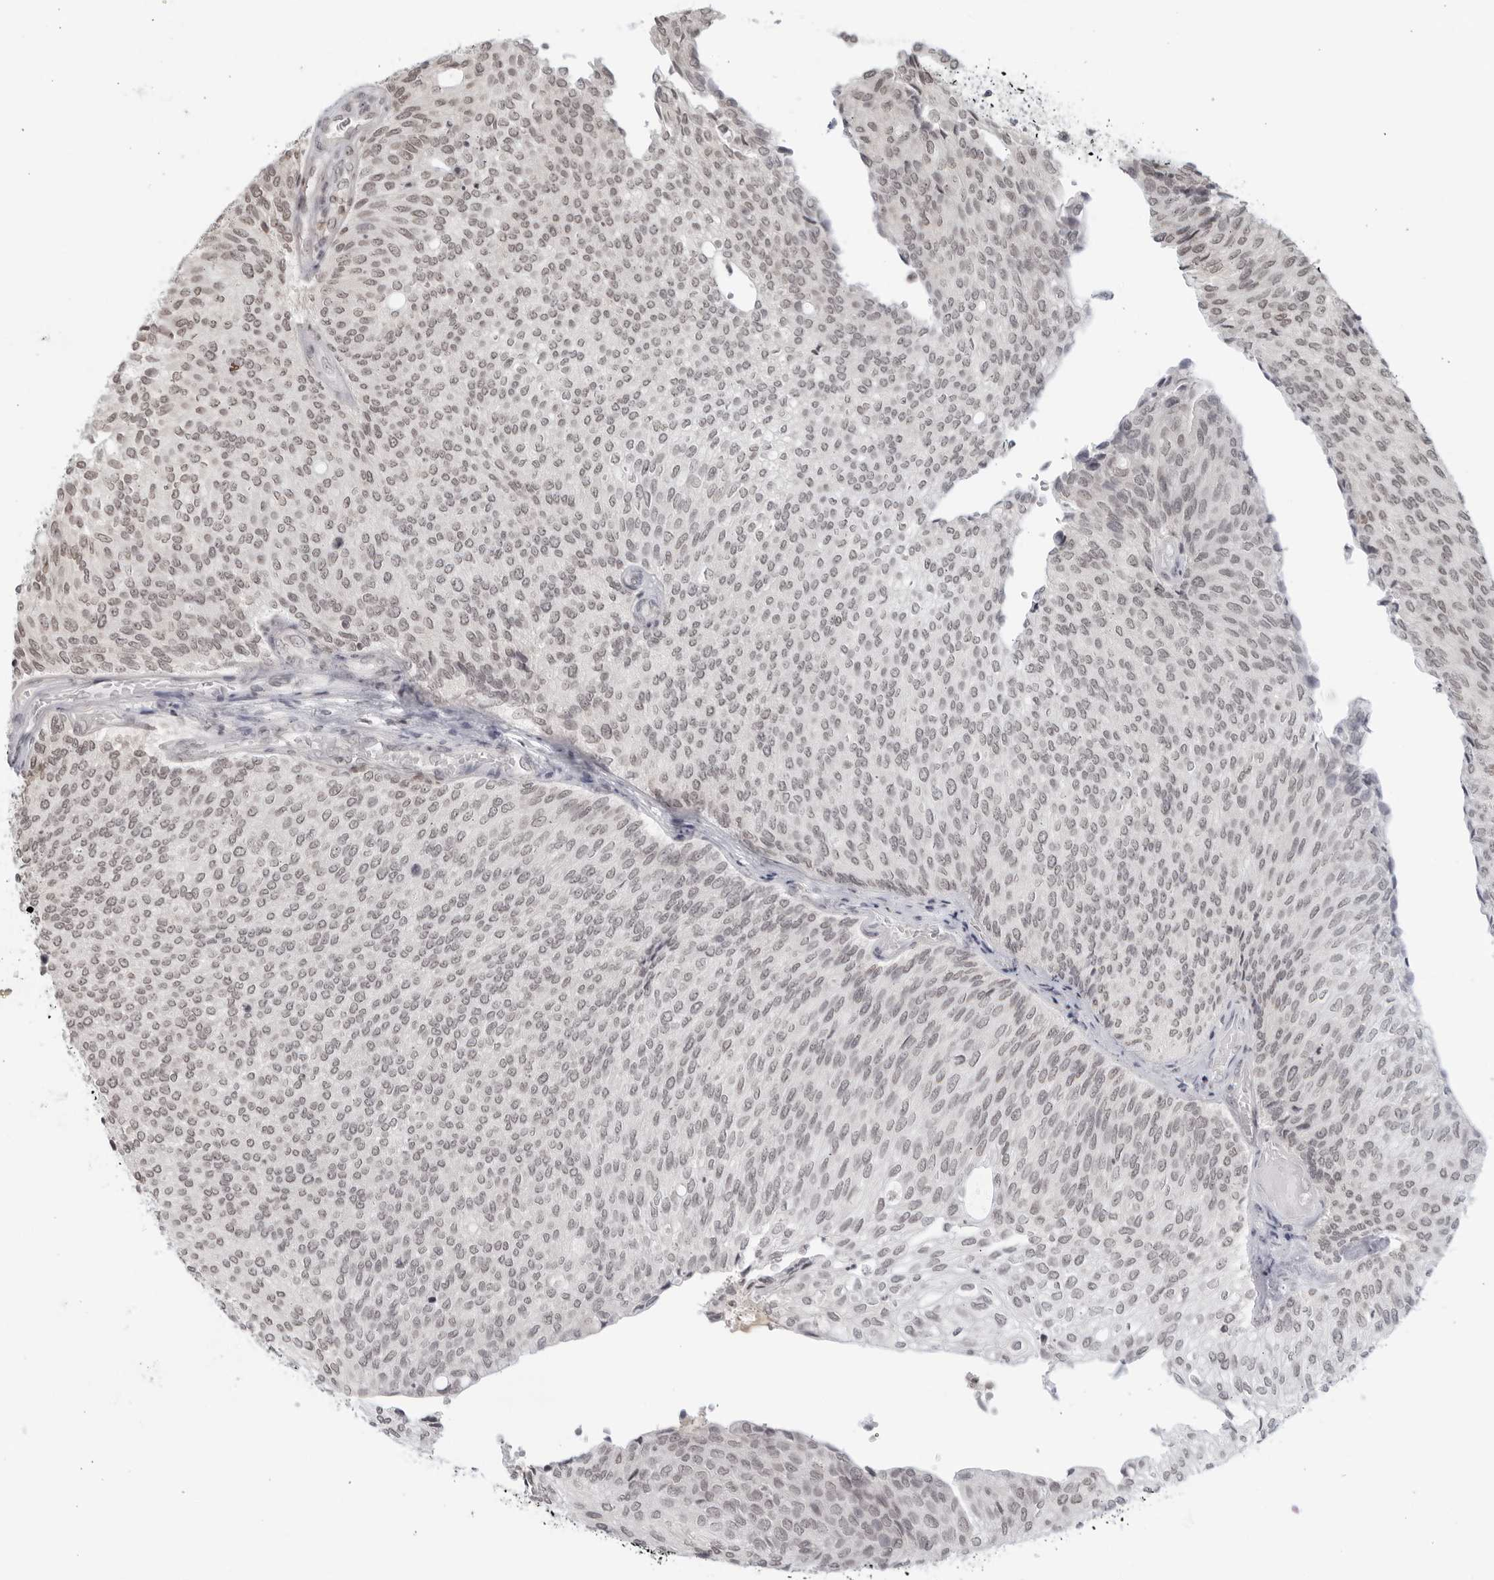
{"staining": {"intensity": "negative", "quantity": "none", "location": "none"}, "tissue": "urothelial cancer", "cell_type": "Tumor cells", "image_type": "cancer", "snomed": [{"axis": "morphology", "description": "Urothelial carcinoma, Low grade"}, {"axis": "topography", "description": "Urinary bladder"}], "caption": "Tumor cells are negative for protein expression in human urothelial cancer.", "gene": "RAB11FIP3", "patient": {"sex": "female", "age": 79}}